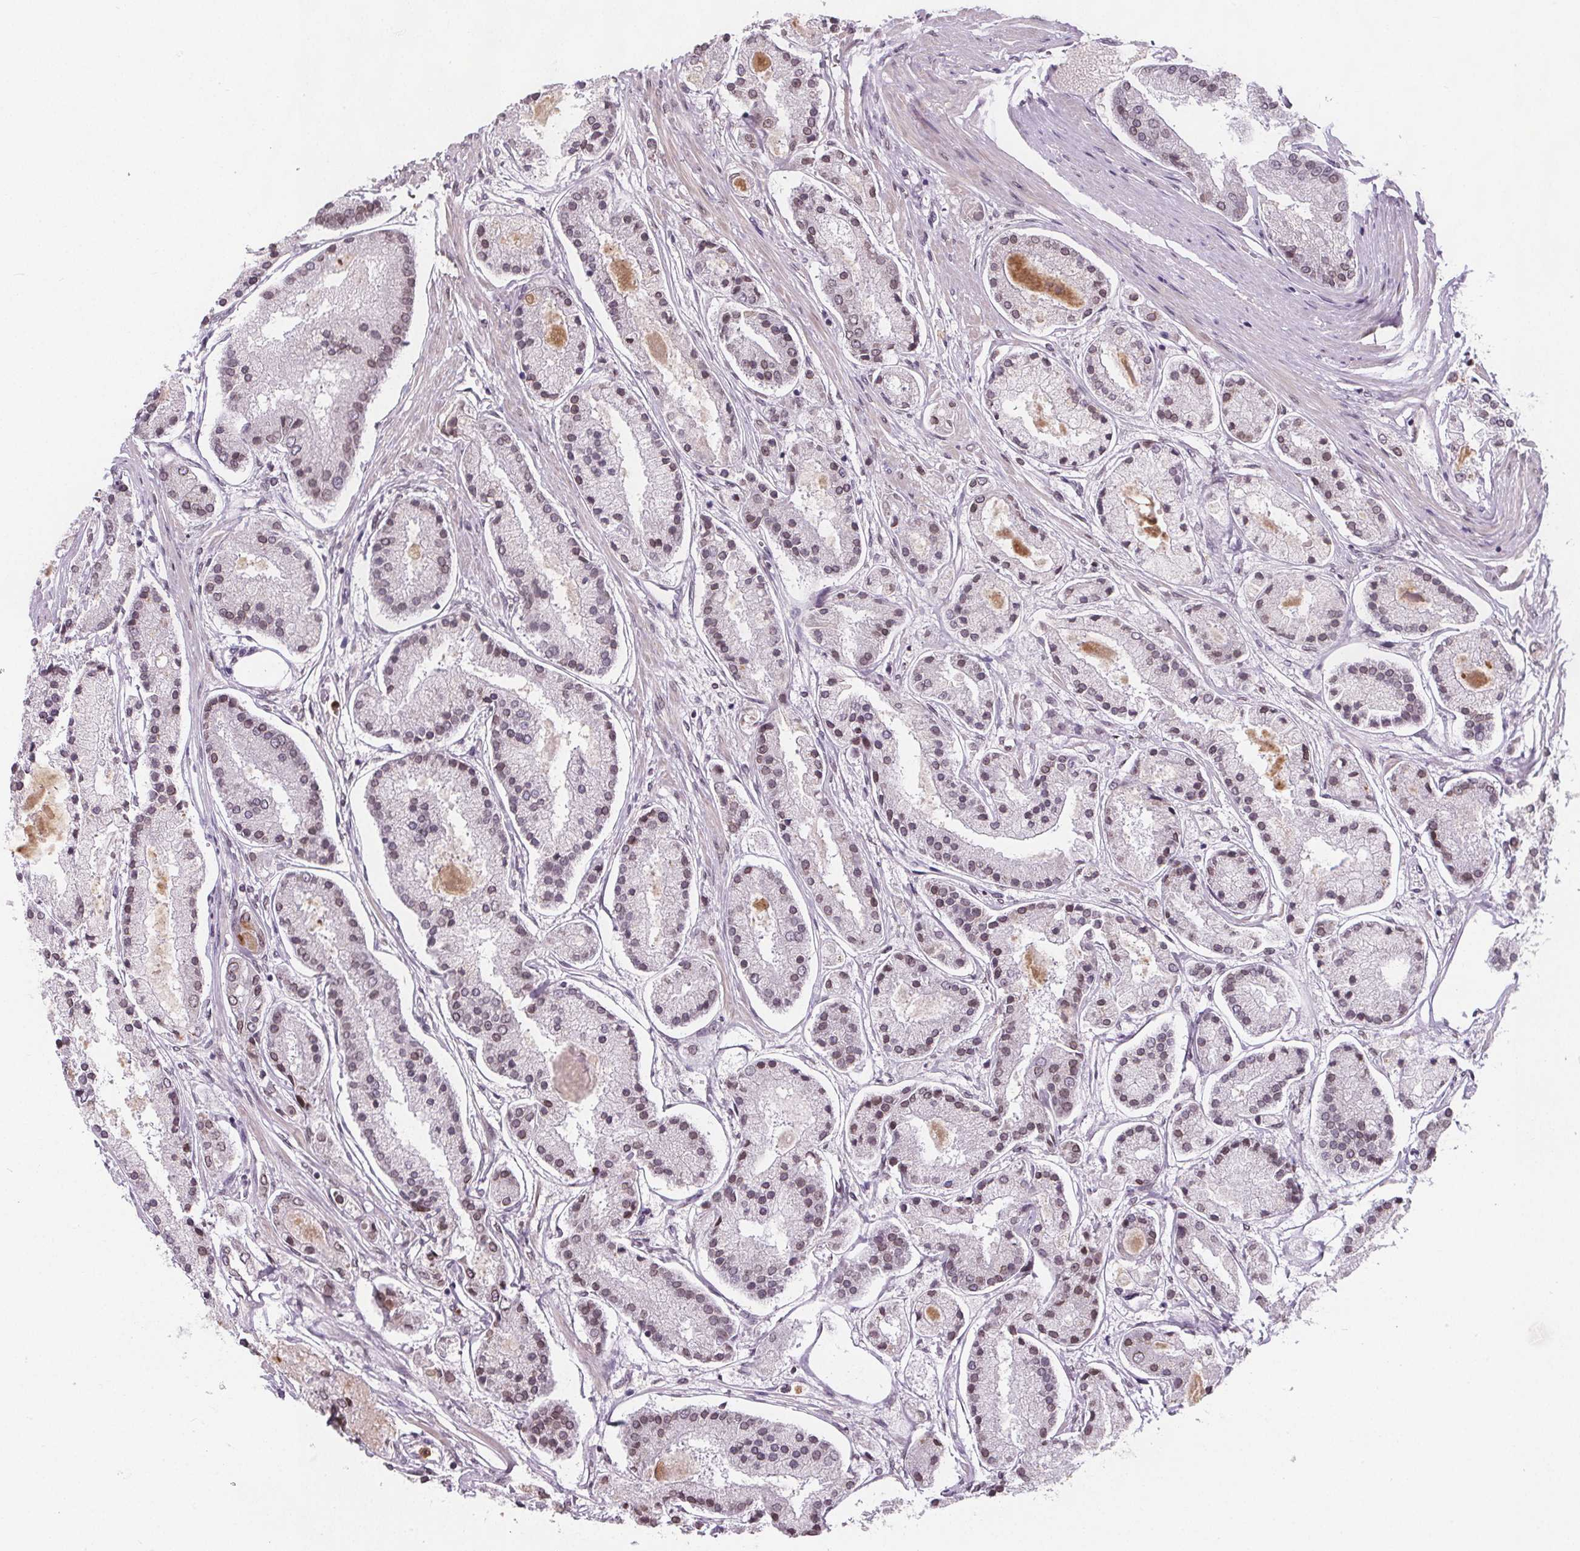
{"staining": {"intensity": "moderate", "quantity": "<25%", "location": "cytoplasmic/membranous,nuclear"}, "tissue": "prostate cancer", "cell_type": "Tumor cells", "image_type": "cancer", "snomed": [{"axis": "morphology", "description": "Adenocarcinoma, High grade"}, {"axis": "topography", "description": "Prostate"}], "caption": "Brown immunohistochemical staining in prostate cancer (high-grade adenocarcinoma) shows moderate cytoplasmic/membranous and nuclear positivity in about <25% of tumor cells. The staining was performed using DAB (3,3'-diaminobenzidine), with brown indicating positive protein expression. Nuclei are stained blue with hematoxylin.", "gene": "TTC39C", "patient": {"sex": "male", "age": 71}}